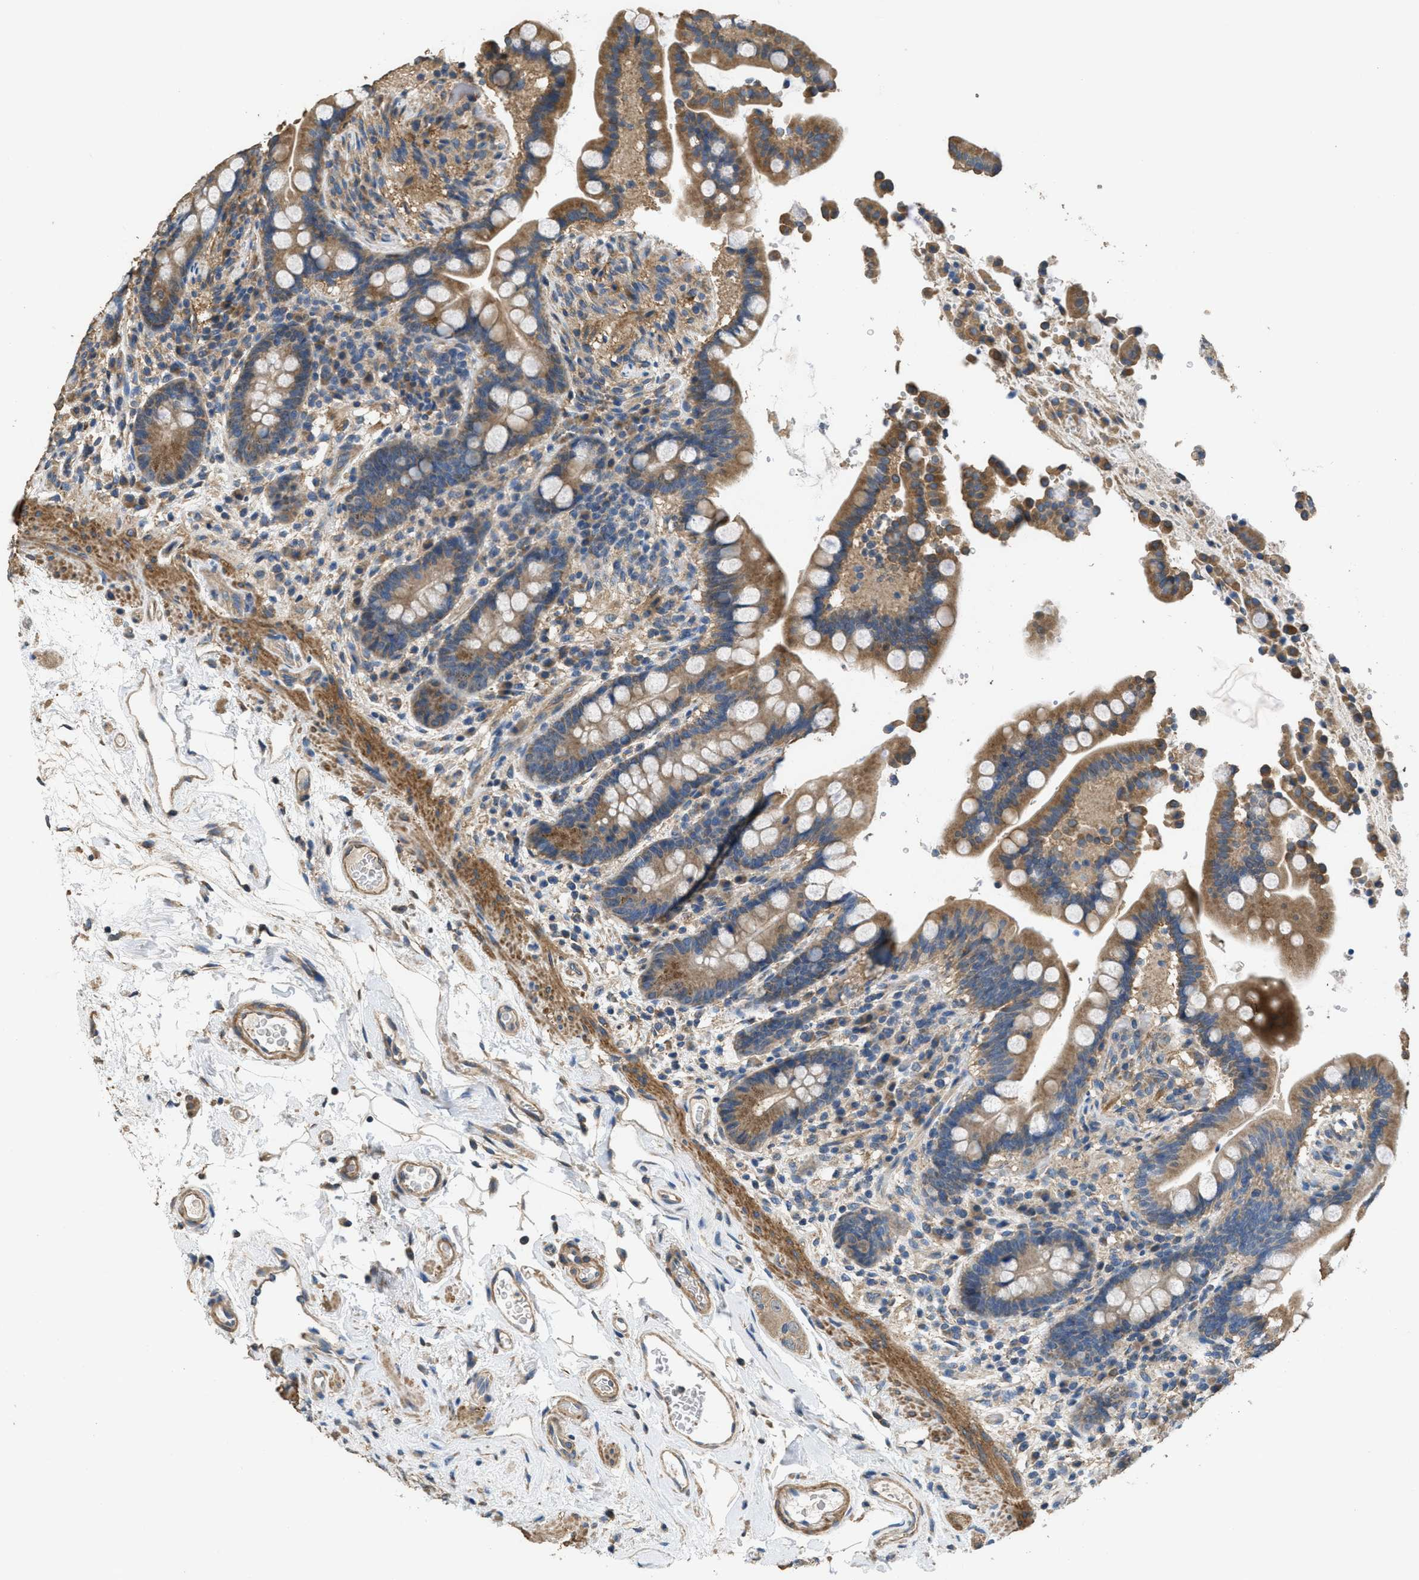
{"staining": {"intensity": "moderate", "quantity": ">75%", "location": "cytoplasmic/membranous"}, "tissue": "colon", "cell_type": "Endothelial cells", "image_type": "normal", "snomed": [{"axis": "morphology", "description": "Normal tissue, NOS"}, {"axis": "topography", "description": "Colon"}], "caption": "Protein staining by immunohistochemistry exhibits moderate cytoplasmic/membranous expression in approximately >75% of endothelial cells in normal colon. Using DAB (3,3'-diaminobenzidine) (brown) and hematoxylin (blue) stains, captured at high magnification using brightfield microscopy.", "gene": "THBS2", "patient": {"sex": "male", "age": 73}}